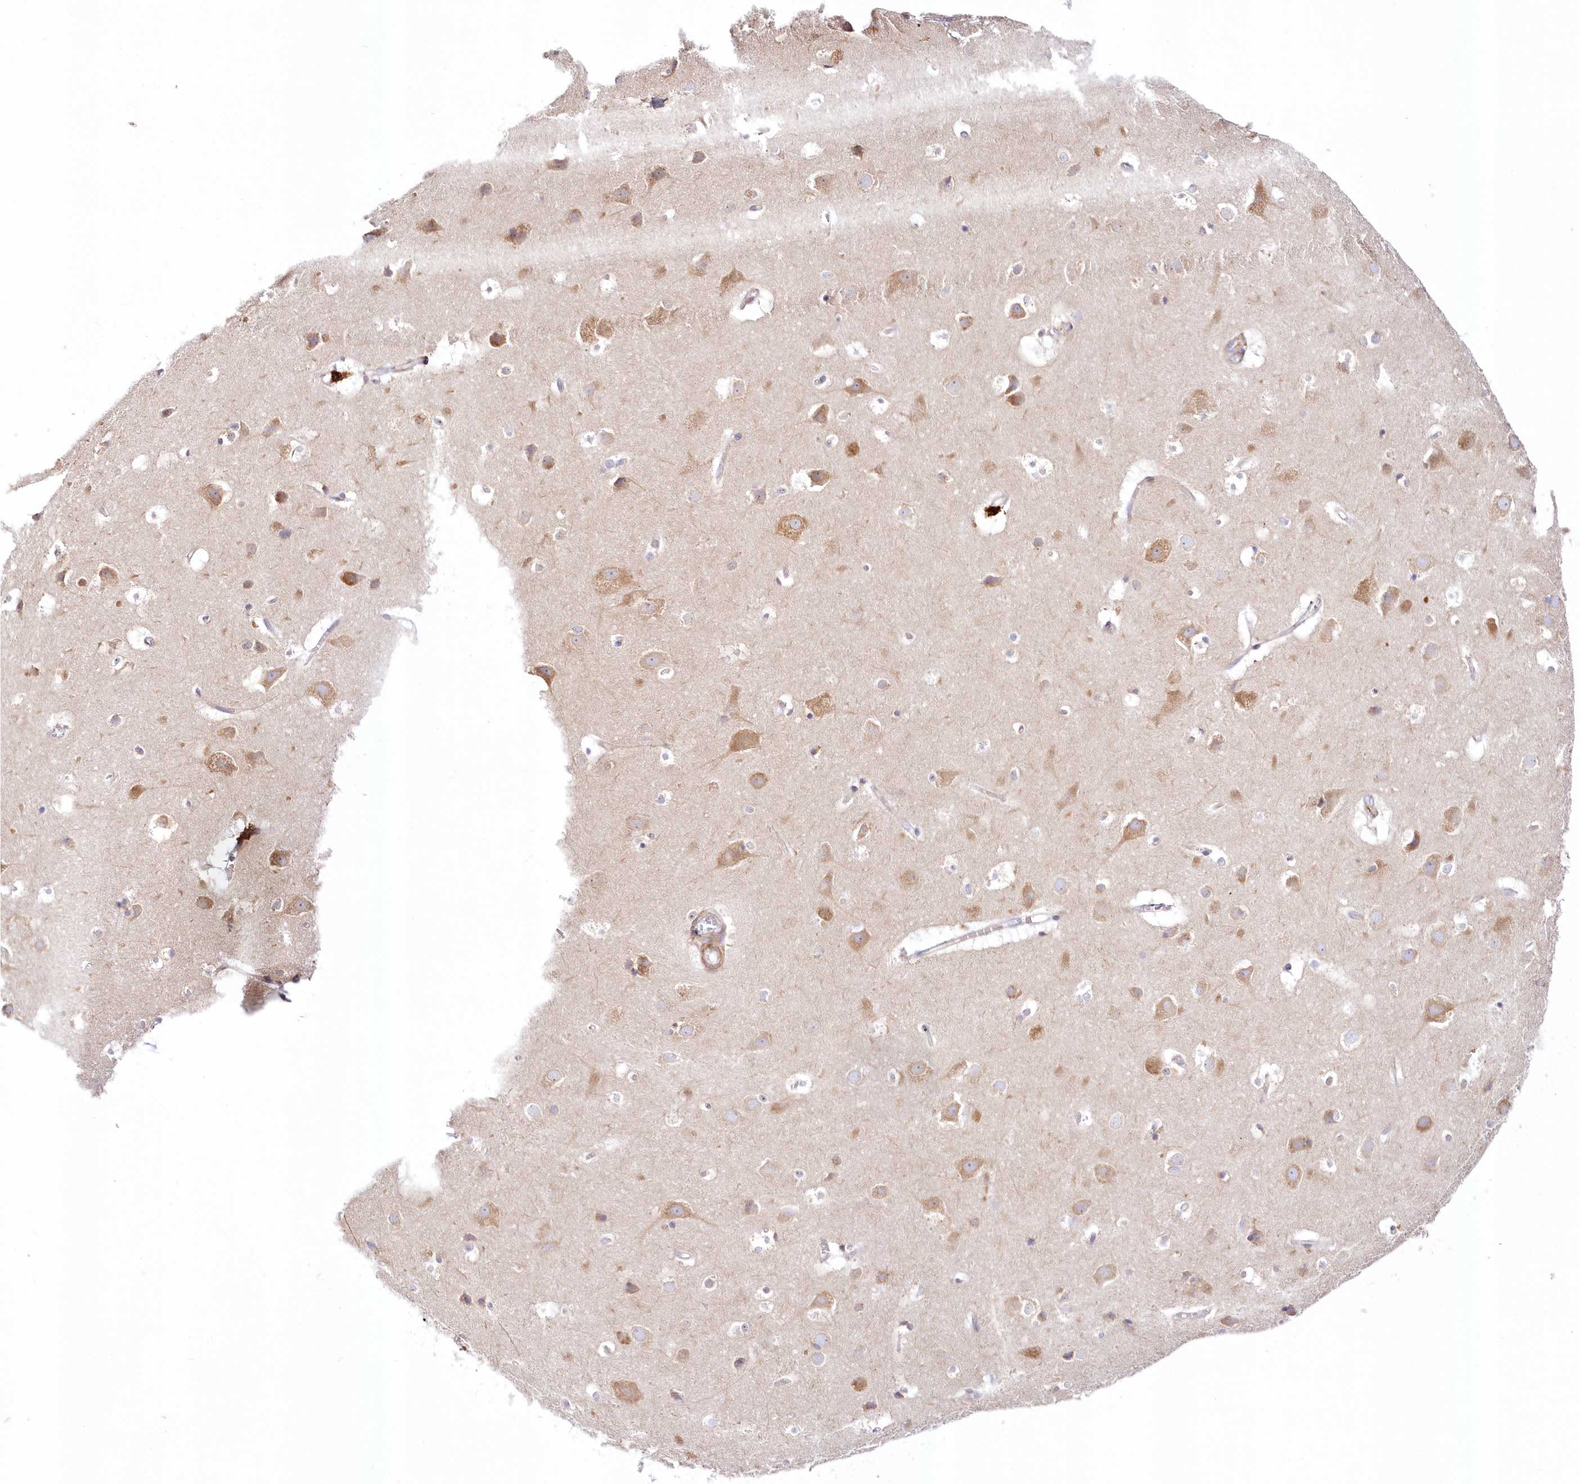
{"staining": {"intensity": "negative", "quantity": "none", "location": "none"}, "tissue": "cerebral cortex", "cell_type": "Endothelial cells", "image_type": "normal", "snomed": [{"axis": "morphology", "description": "Normal tissue, NOS"}, {"axis": "topography", "description": "Cerebral cortex"}], "caption": "IHC of benign cerebral cortex shows no expression in endothelial cells.", "gene": "ARFGEF3", "patient": {"sex": "male", "age": 54}}